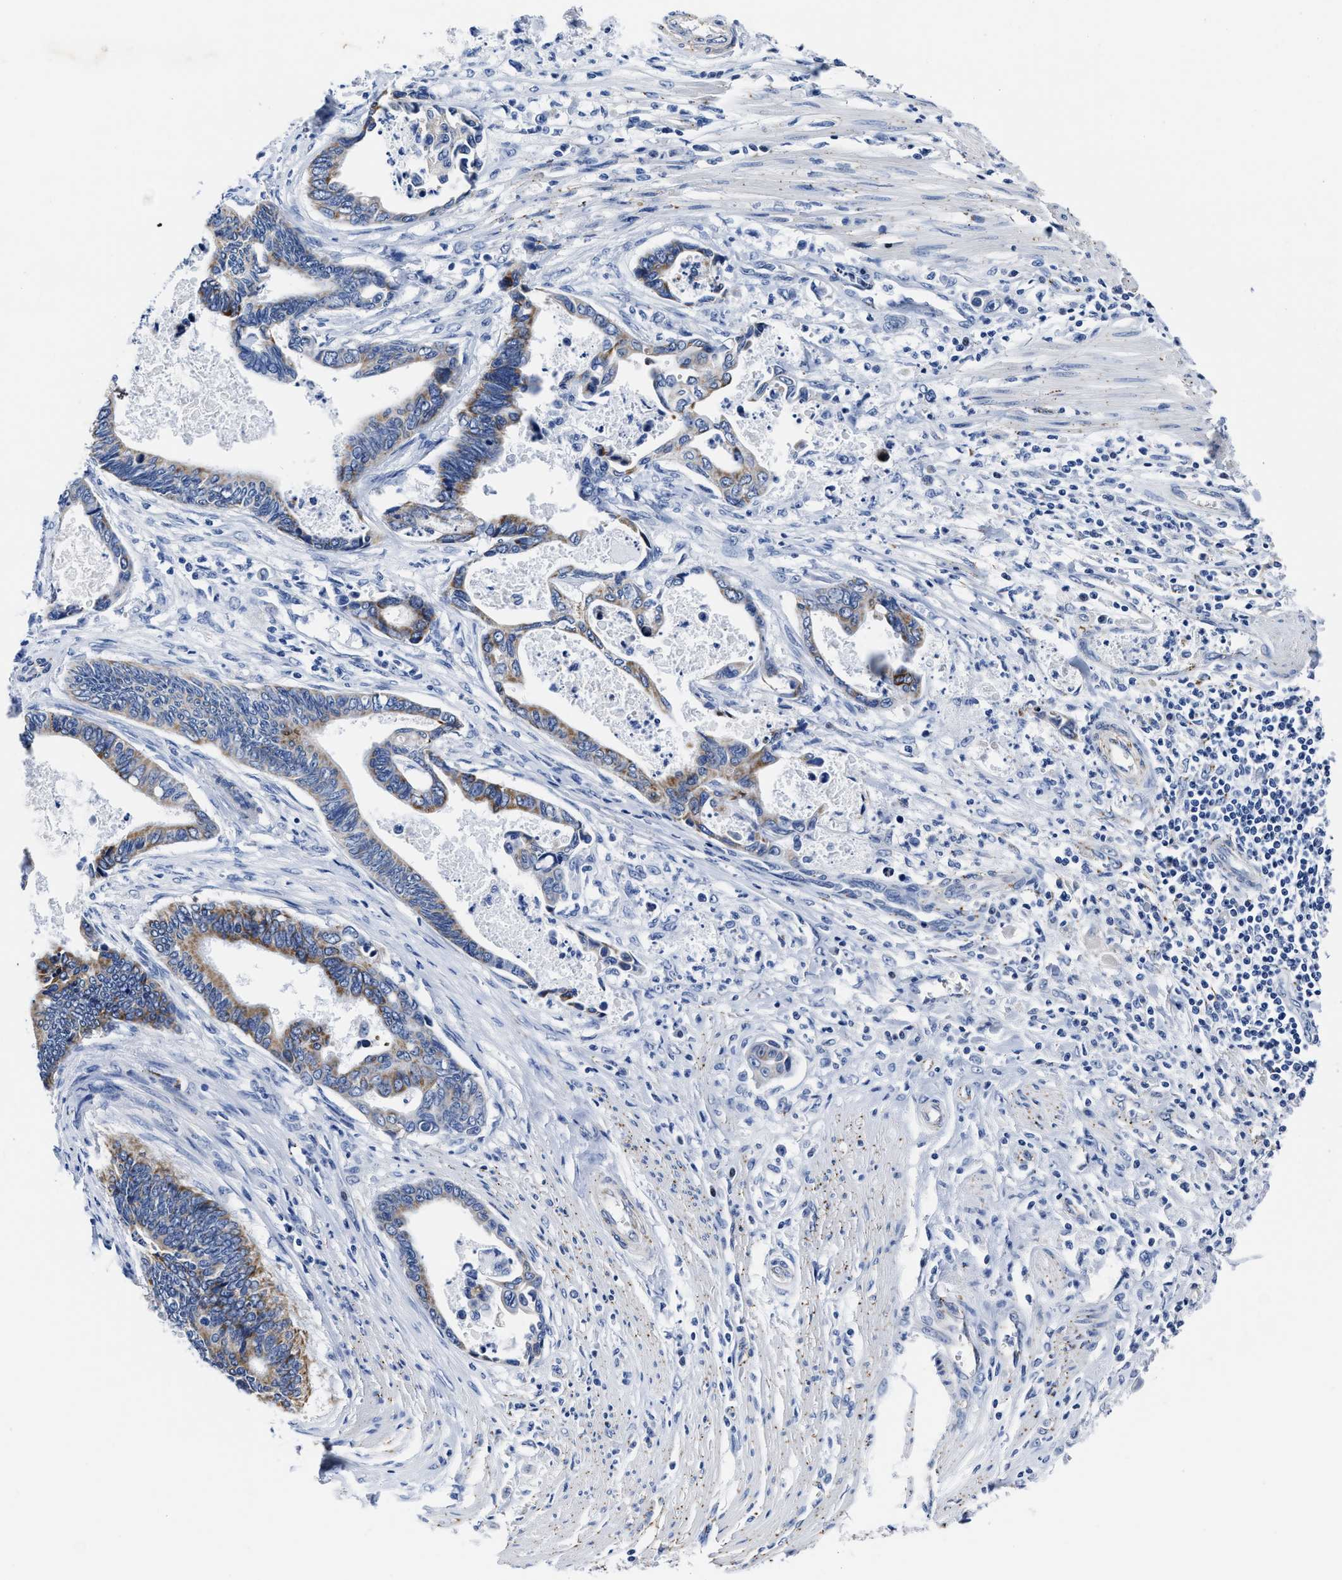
{"staining": {"intensity": "moderate", "quantity": "25%-75%", "location": "cytoplasmic/membranous"}, "tissue": "pancreatic cancer", "cell_type": "Tumor cells", "image_type": "cancer", "snomed": [{"axis": "morphology", "description": "Adenocarcinoma, NOS"}, {"axis": "topography", "description": "Pancreas"}], "caption": "The immunohistochemical stain highlights moderate cytoplasmic/membranous positivity in tumor cells of pancreatic cancer tissue.", "gene": "KCNMB3", "patient": {"sex": "female", "age": 70}}